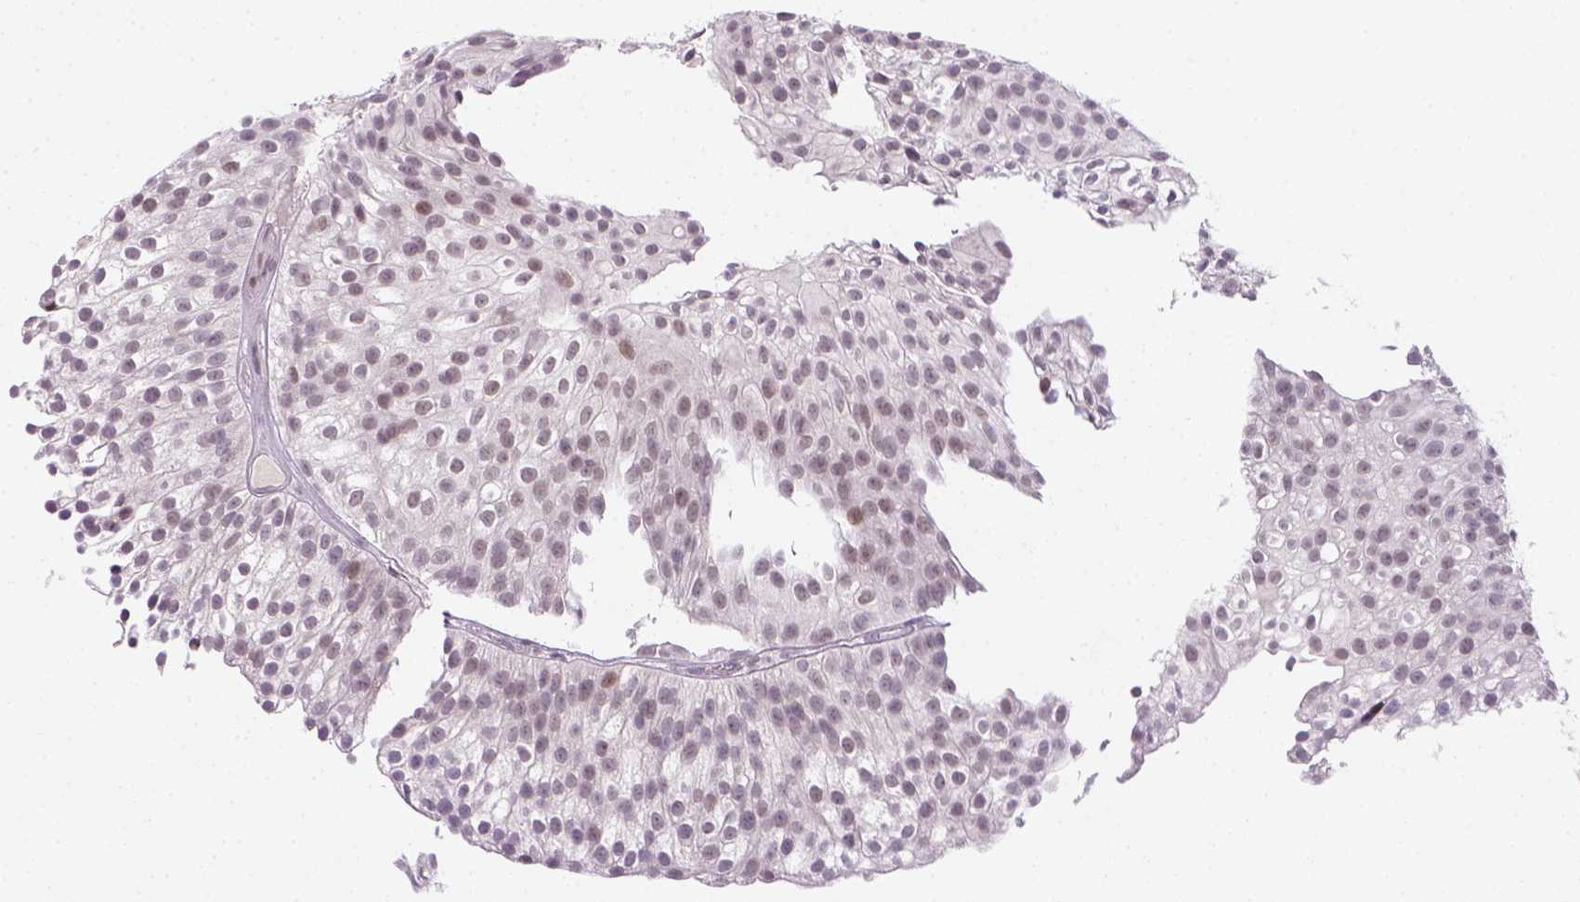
{"staining": {"intensity": "weak", "quantity": "25%-75%", "location": "nuclear"}, "tissue": "urothelial cancer", "cell_type": "Tumor cells", "image_type": "cancer", "snomed": [{"axis": "morphology", "description": "Urothelial carcinoma, Low grade"}, {"axis": "topography", "description": "Urinary bladder"}], "caption": "This is an image of IHC staining of urothelial carcinoma (low-grade), which shows weak staining in the nuclear of tumor cells.", "gene": "MAGEB3", "patient": {"sex": "male", "age": 70}}